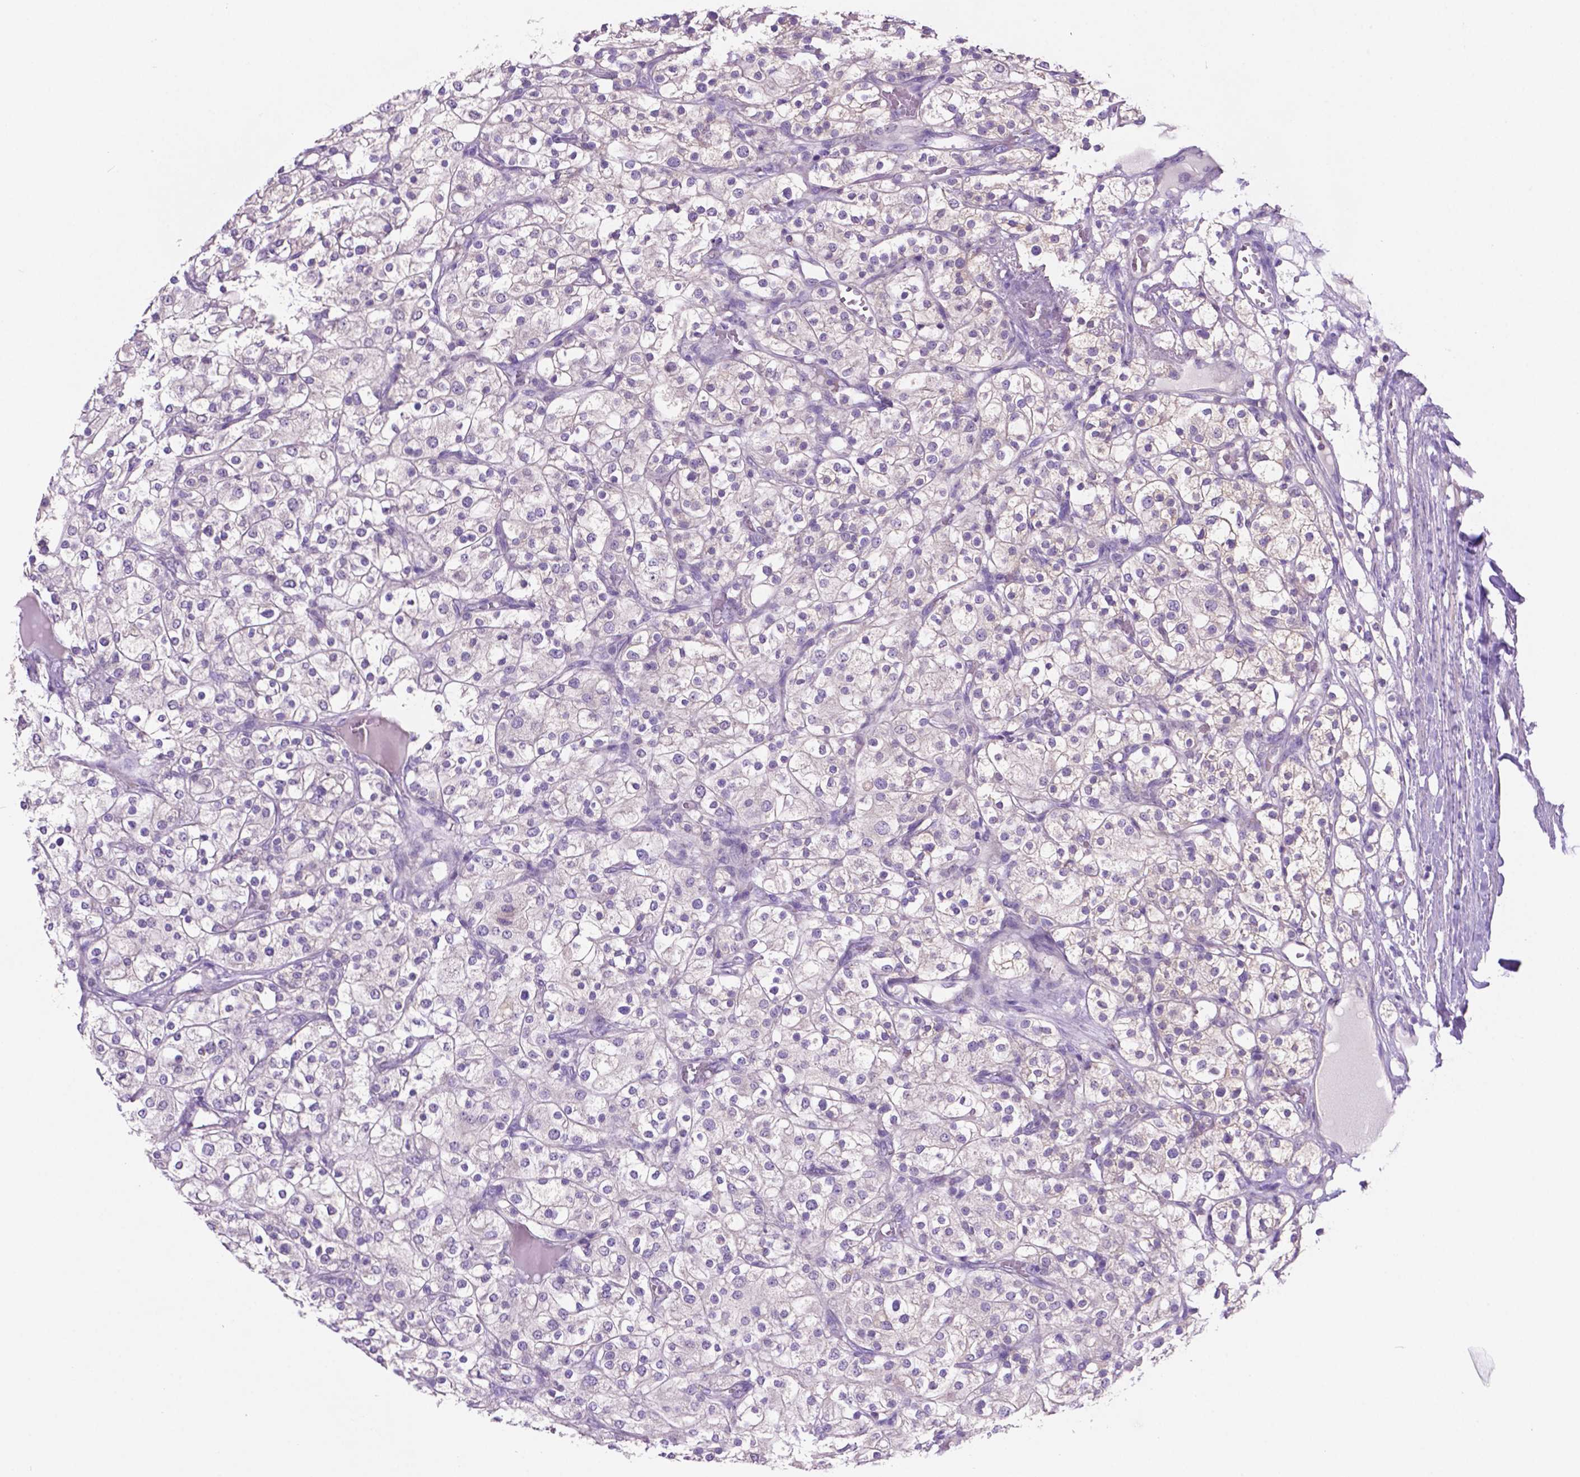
{"staining": {"intensity": "negative", "quantity": "none", "location": "none"}, "tissue": "renal cancer", "cell_type": "Tumor cells", "image_type": "cancer", "snomed": [{"axis": "morphology", "description": "Adenocarcinoma, NOS"}, {"axis": "topography", "description": "Kidney"}], "caption": "IHC of human renal cancer displays no staining in tumor cells.", "gene": "PRPS2", "patient": {"sex": "male", "age": 80}}